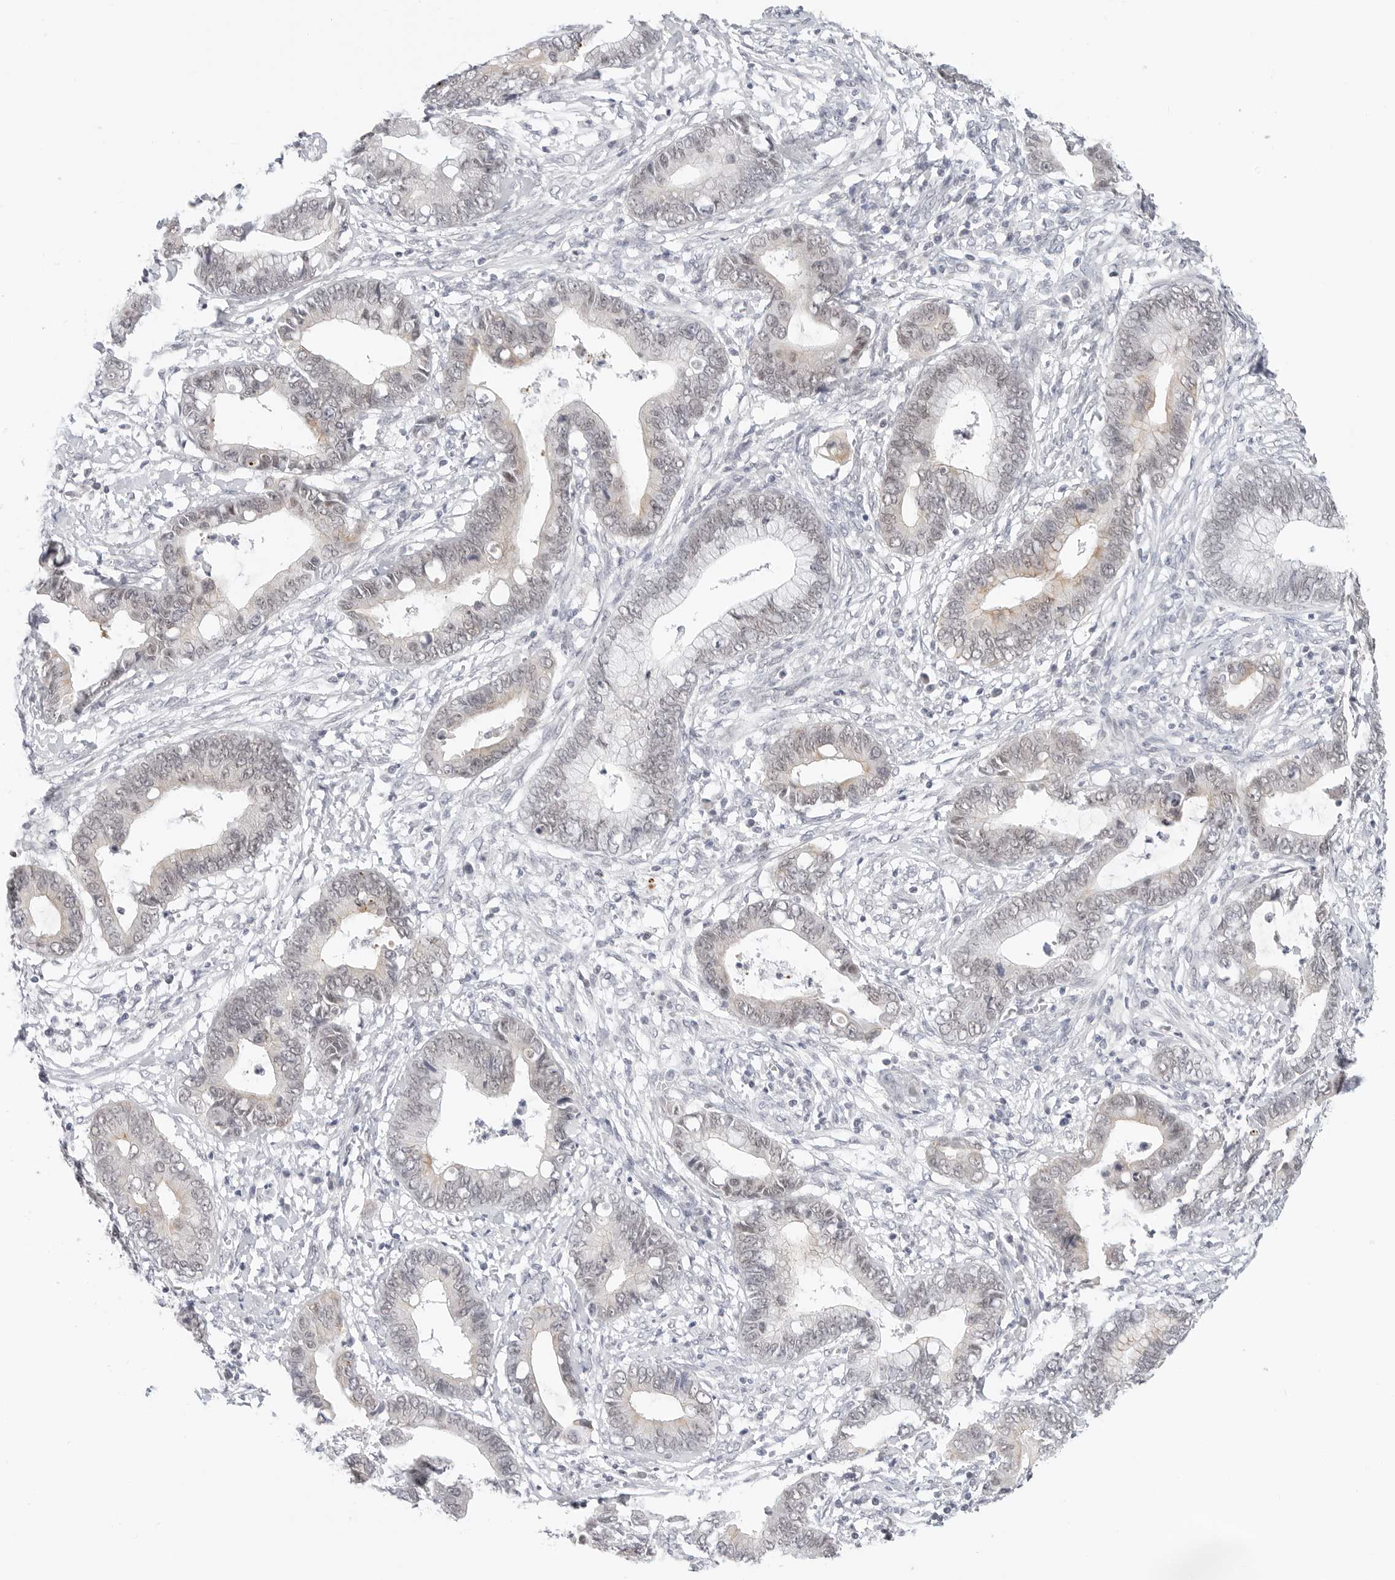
{"staining": {"intensity": "weak", "quantity": "<25%", "location": "cytoplasmic/membranous"}, "tissue": "cervical cancer", "cell_type": "Tumor cells", "image_type": "cancer", "snomed": [{"axis": "morphology", "description": "Adenocarcinoma, NOS"}, {"axis": "topography", "description": "Cervix"}], "caption": "There is no significant expression in tumor cells of cervical cancer (adenocarcinoma).", "gene": "TSEN2", "patient": {"sex": "female", "age": 44}}